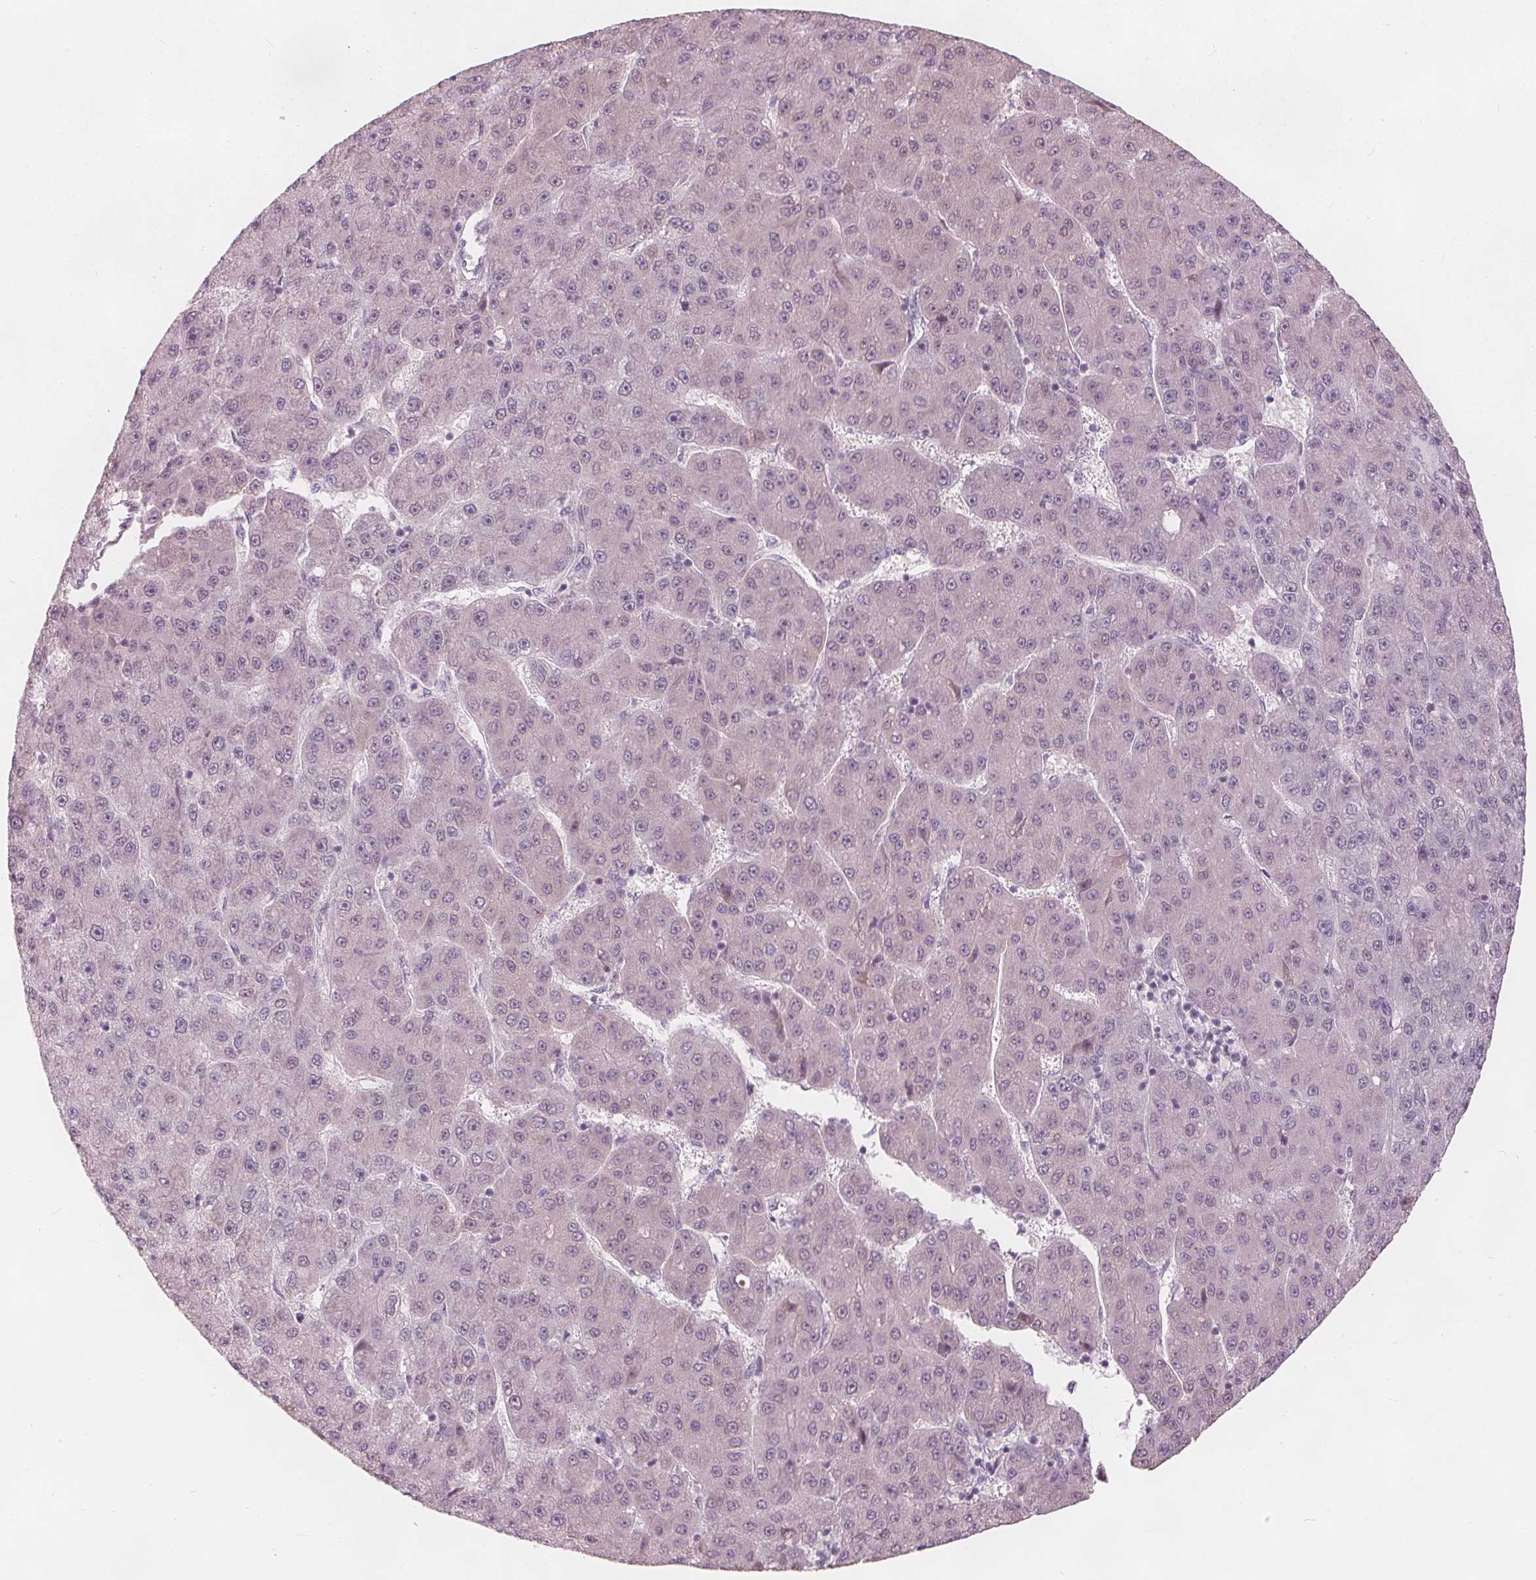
{"staining": {"intensity": "weak", "quantity": "<25%", "location": "cytoplasmic/membranous"}, "tissue": "liver cancer", "cell_type": "Tumor cells", "image_type": "cancer", "snomed": [{"axis": "morphology", "description": "Carcinoma, Hepatocellular, NOS"}, {"axis": "topography", "description": "Liver"}], "caption": "The immunohistochemistry micrograph has no significant expression in tumor cells of liver hepatocellular carcinoma tissue. (Stains: DAB (3,3'-diaminobenzidine) immunohistochemistry with hematoxylin counter stain, Microscopy: brightfield microscopy at high magnification).", "gene": "BRSK1", "patient": {"sex": "male", "age": 67}}